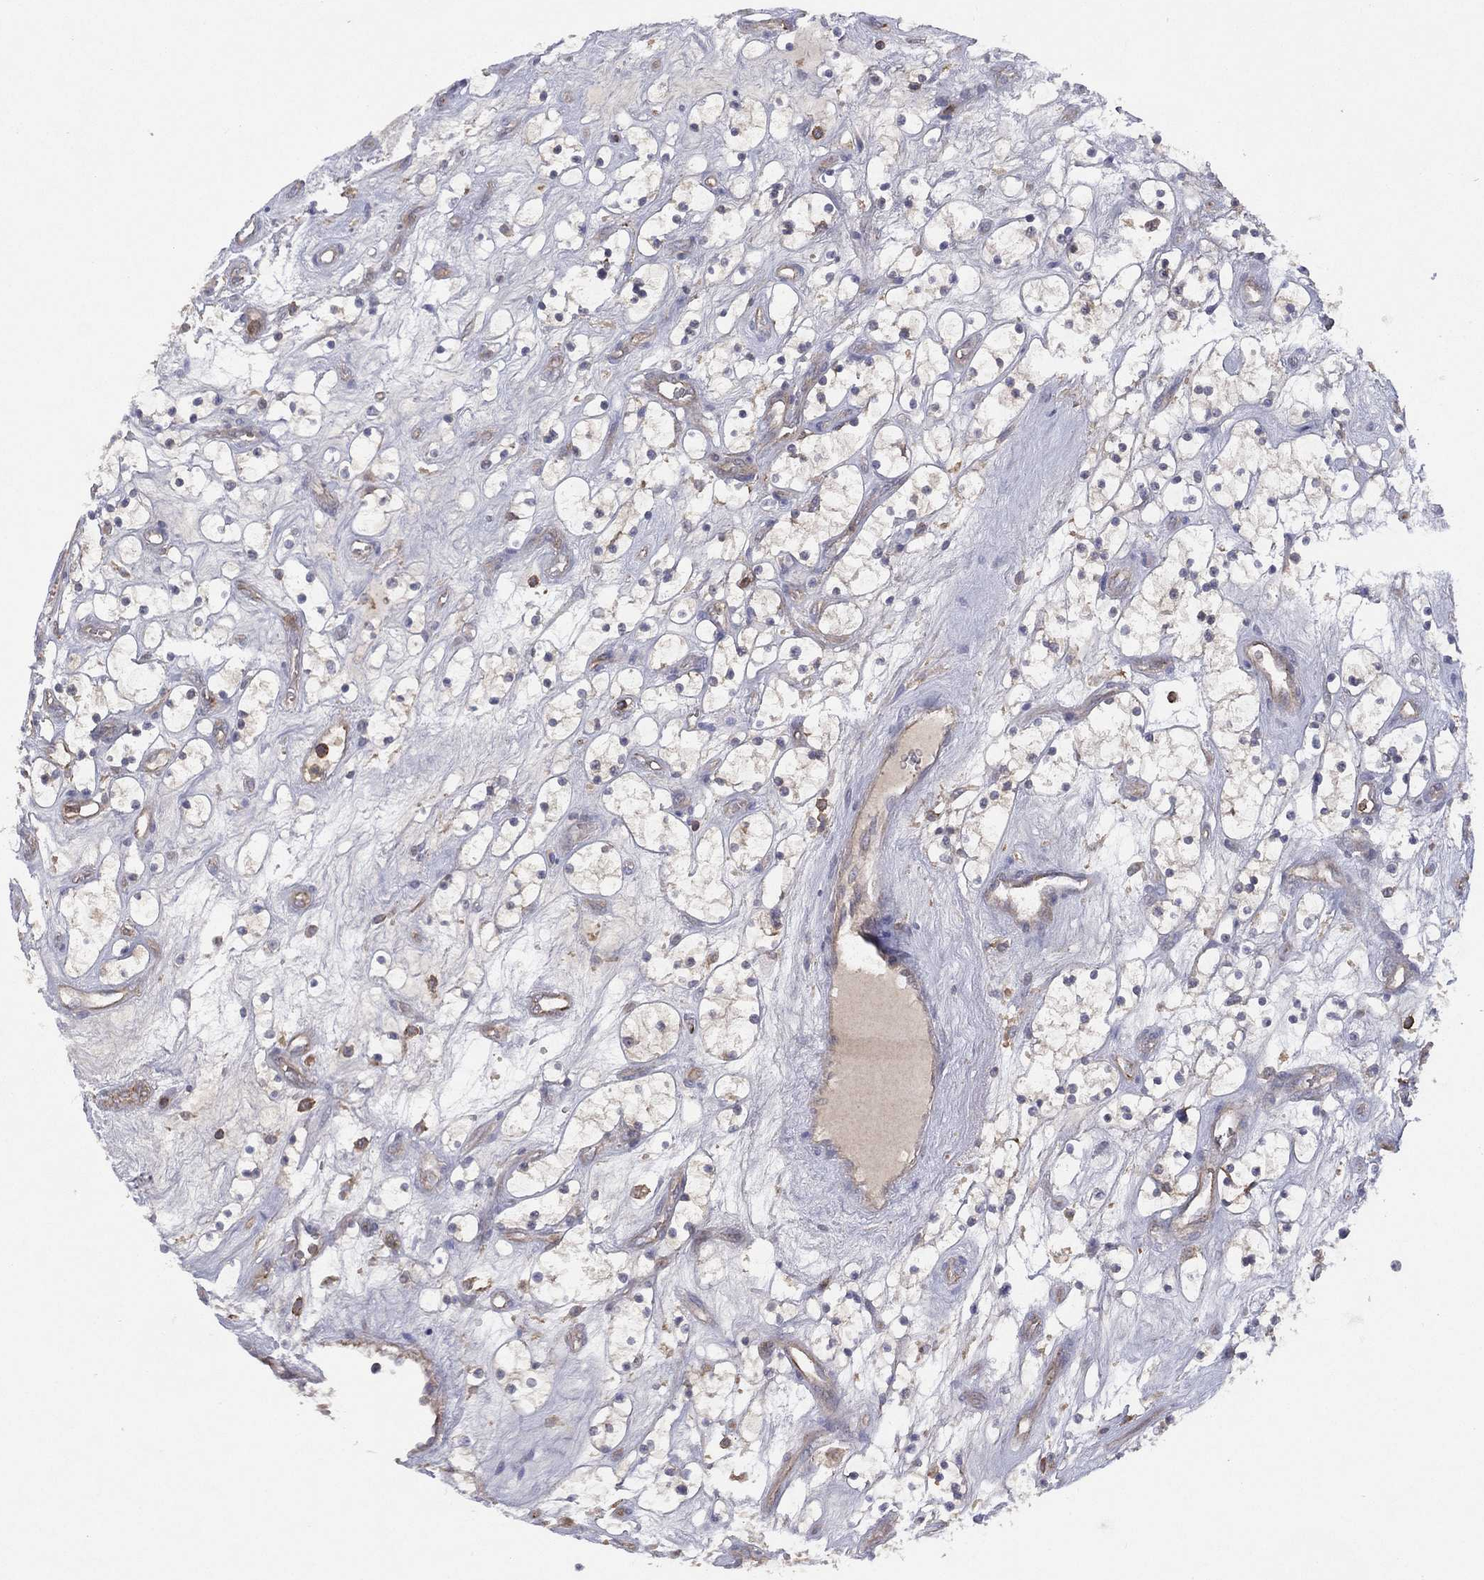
{"staining": {"intensity": "negative", "quantity": "none", "location": "none"}, "tissue": "renal cancer", "cell_type": "Tumor cells", "image_type": "cancer", "snomed": [{"axis": "morphology", "description": "Adenocarcinoma, NOS"}, {"axis": "topography", "description": "Kidney"}], "caption": "Immunohistochemistry (IHC) histopathology image of human renal adenocarcinoma stained for a protein (brown), which displays no staining in tumor cells.", "gene": "DOCK8", "patient": {"sex": "female", "age": 69}}